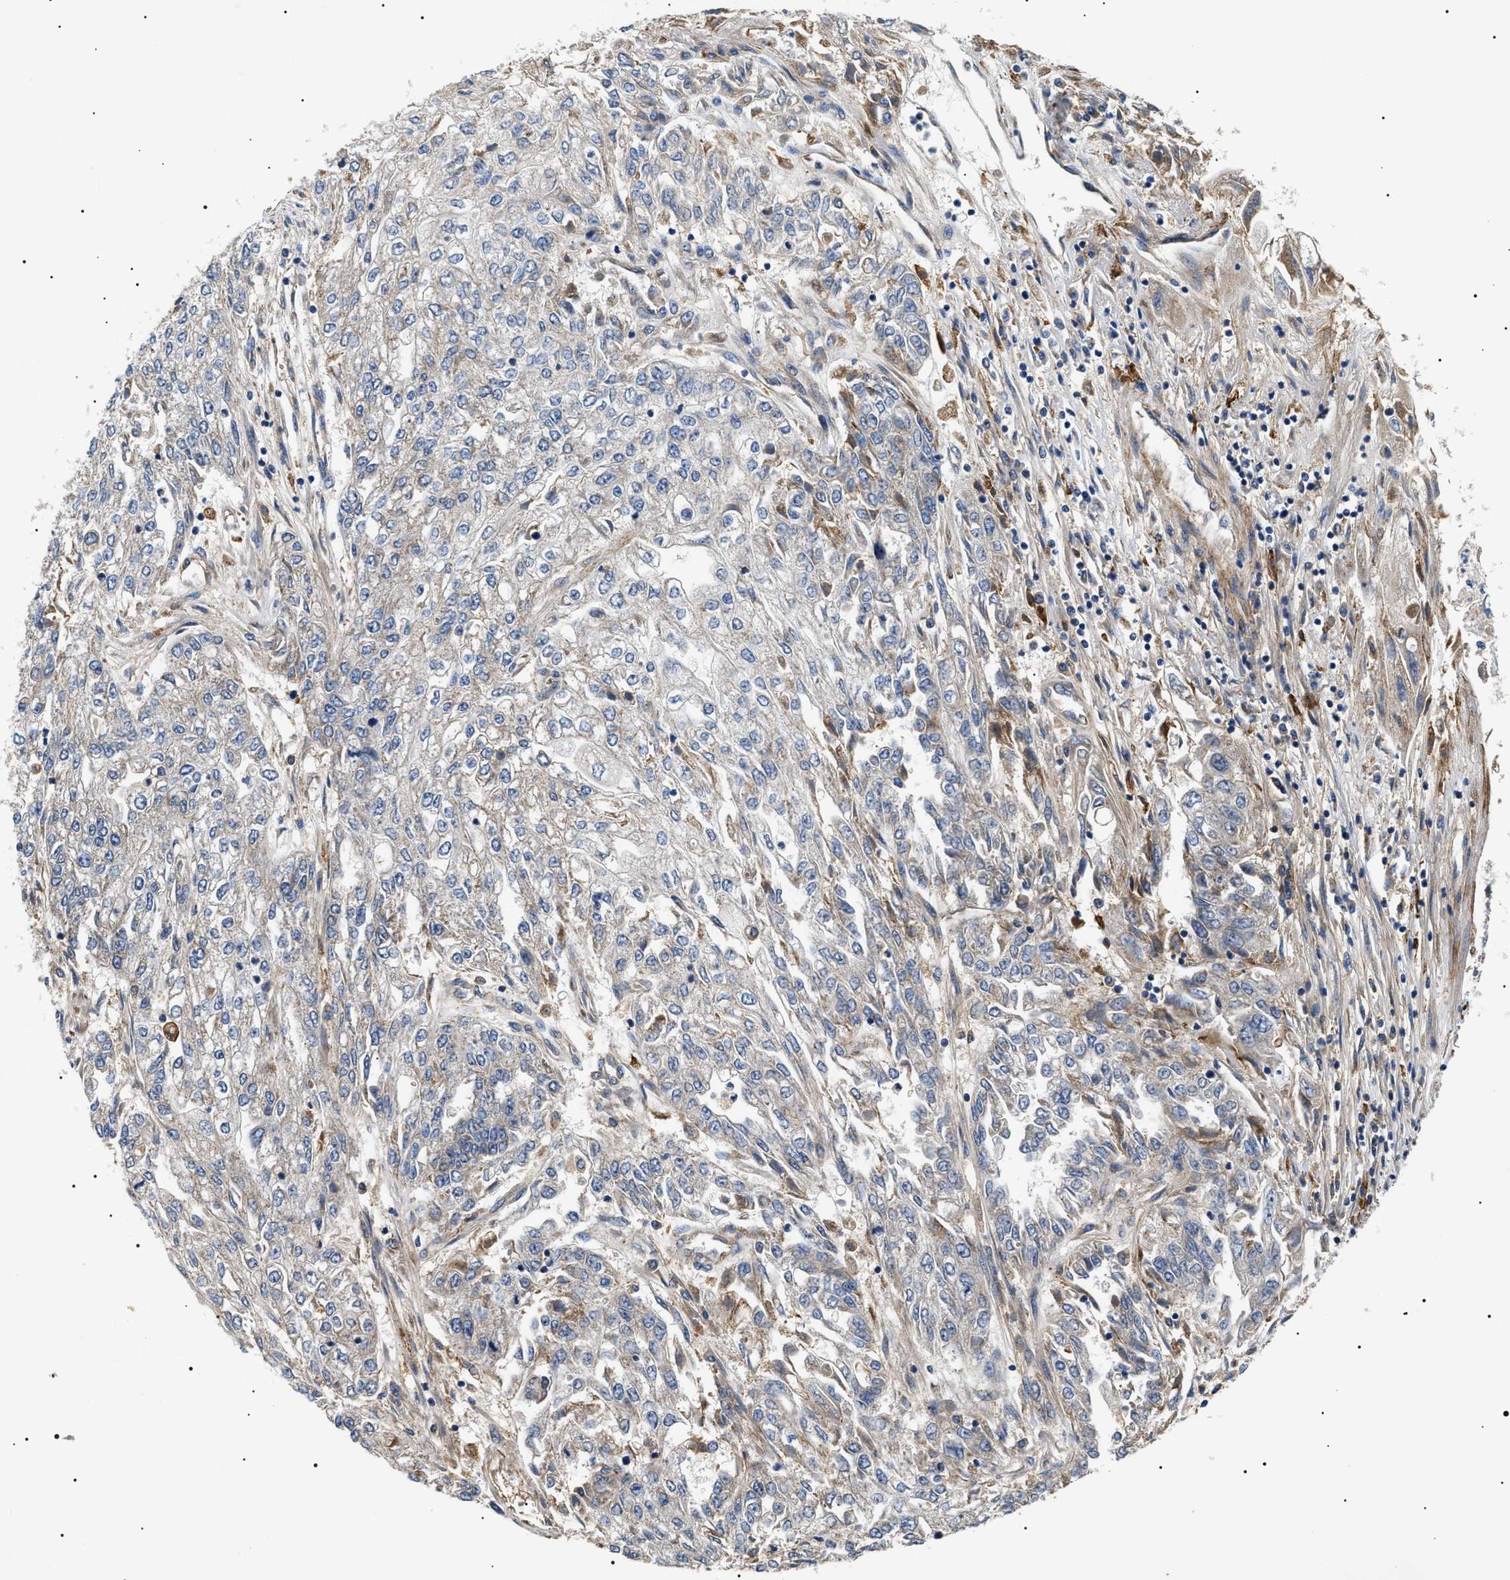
{"staining": {"intensity": "negative", "quantity": "none", "location": "none"}, "tissue": "endometrial cancer", "cell_type": "Tumor cells", "image_type": "cancer", "snomed": [{"axis": "morphology", "description": "Adenocarcinoma, NOS"}, {"axis": "topography", "description": "Endometrium"}], "caption": "A high-resolution image shows immunohistochemistry staining of adenocarcinoma (endometrial), which demonstrates no significant staining in tumor cells.", "gene": "OXSM", "patient": {"sex": "female", "age": 49}}